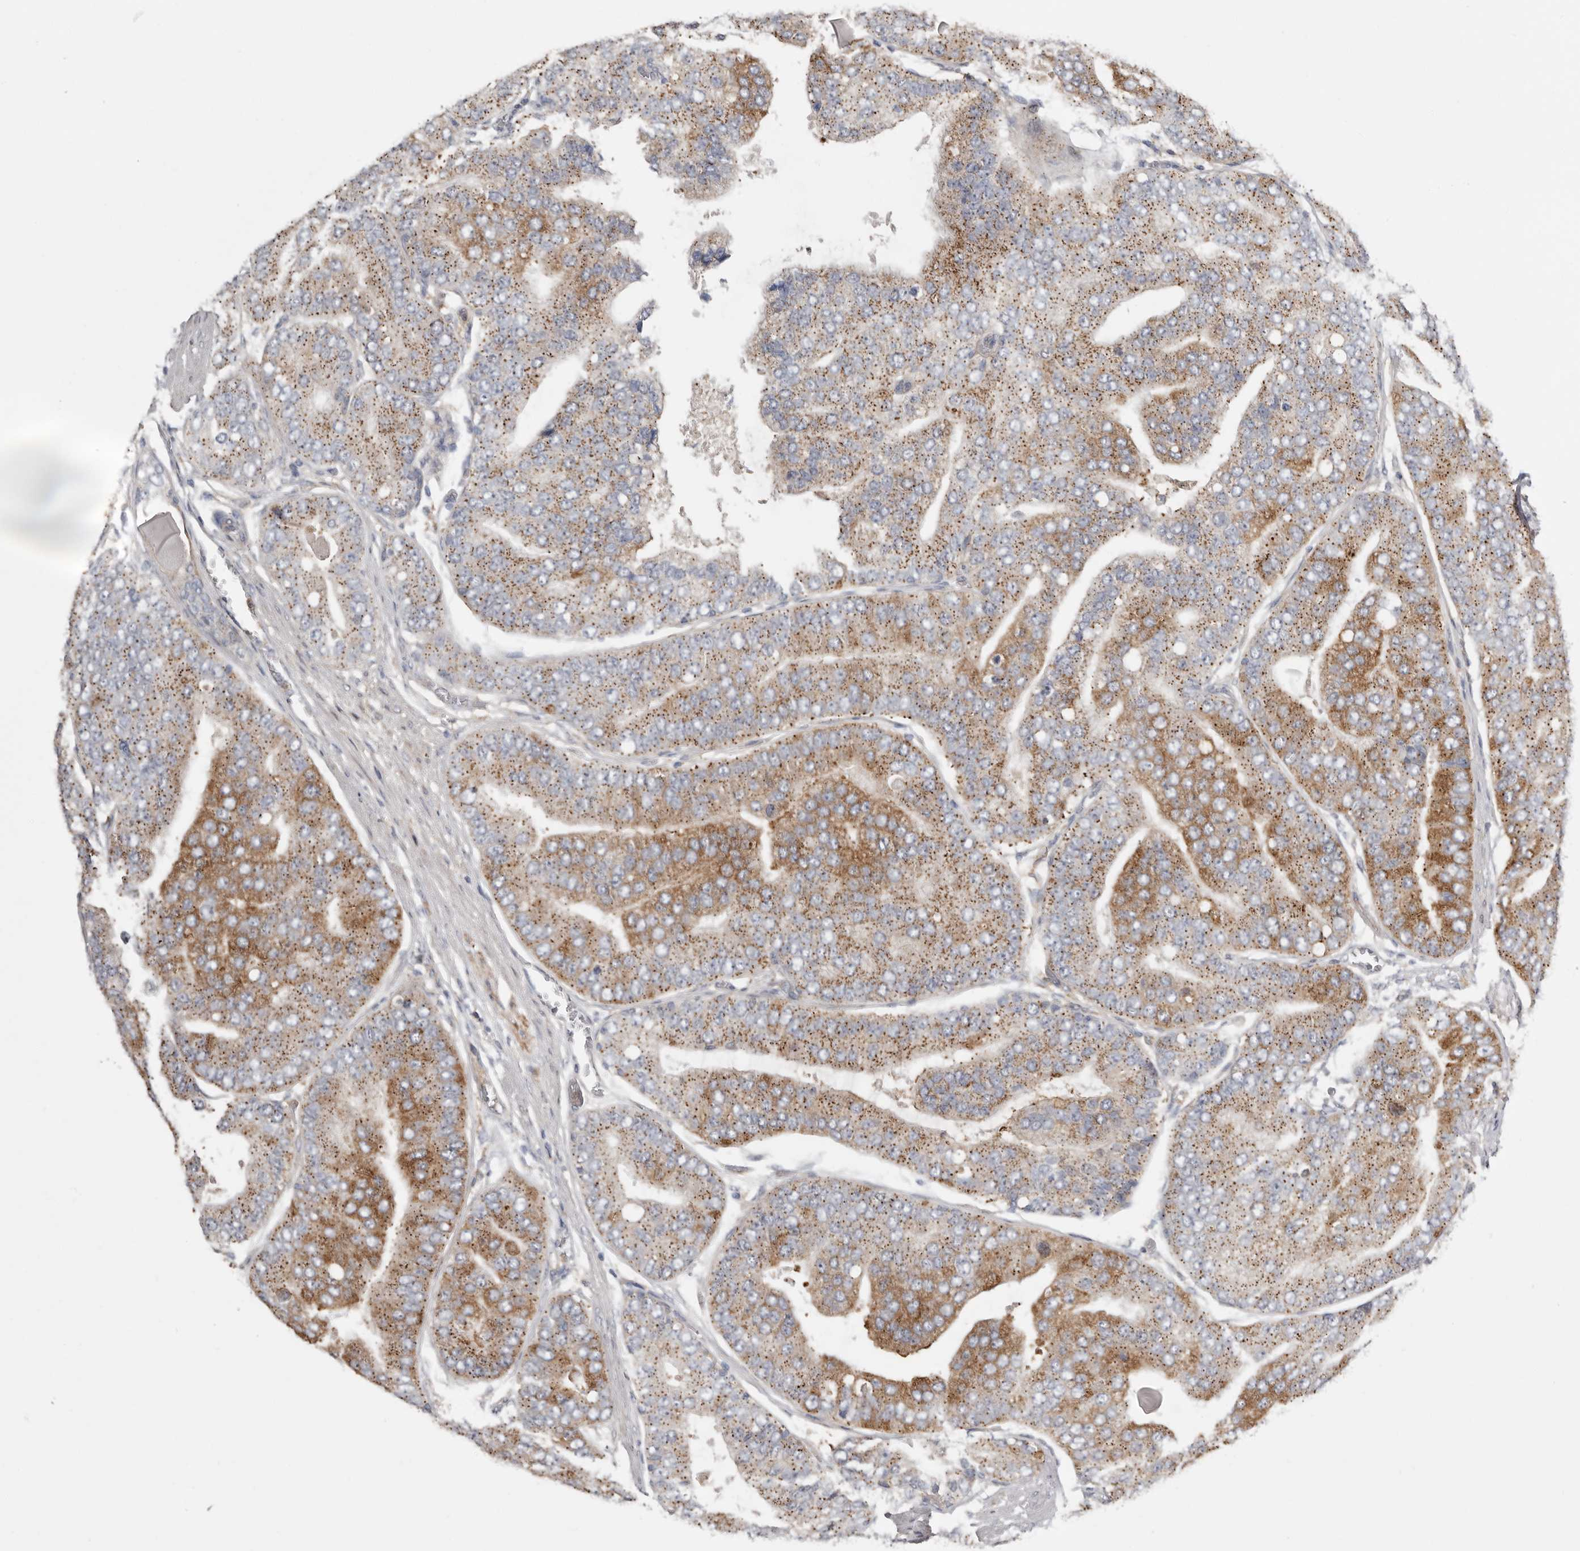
{"staining": {"intensity": "moderate", "quantity": "25%-75%", "location": "cytoplasmic/membranous"}, "tissue": "prostate cancer", "cell_type": "Tumor cells", "image_type": "cancer", "snomed": [{"axis": "morphology", "description": "Adenocarcinoma, High grade"}, {"axis": "topography", "description": "Prostate"}], "caption": "Moderate cytoplasmic/membranous expression for a protein is seen in approximately 25%-75% of tumor cells of prostate cancer (high-grade adenocarcinoma) using immunohistochemistry.", "gene": "MSRB2", "patient": {"sex": "male", "age": 70}}